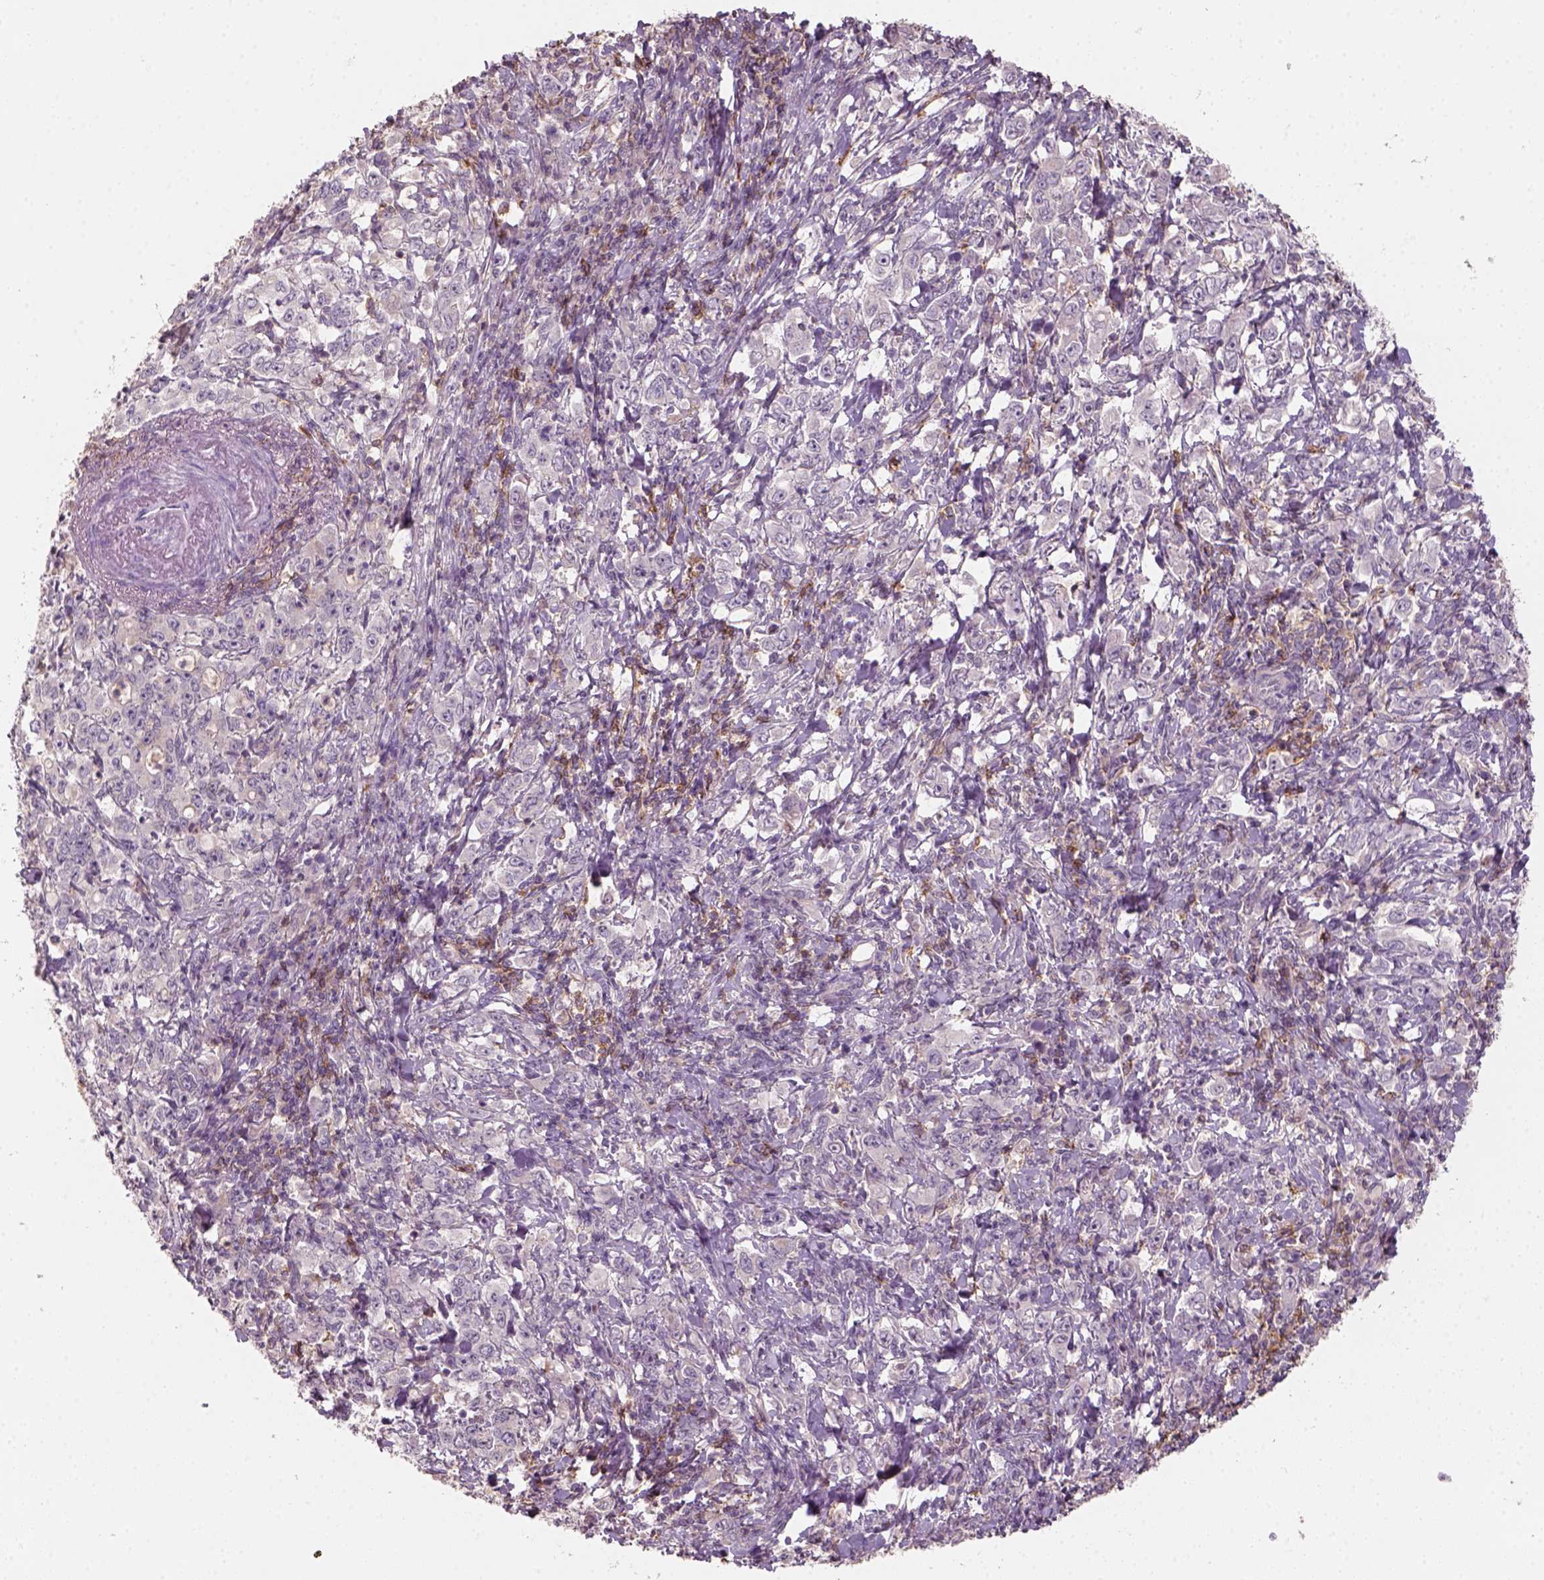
{"staining": {"intensity": "negative", "quantity": "none", "location": "none"}, "tissue": "stomach cancer", "cell_type": "Tumor cells", "image_type": "cancer", "snomed": [{"axis": "morphology", "description": "Adenocarcinoma, NOS"}, {"axis": "topography", "description": "Stomach, lower"}], "caption": "Tumor cells are negative for brown protein staining in stomach adenocarcinoma.", "gene": "AQP9", "patient": {"sex": "female", "age": 72}}